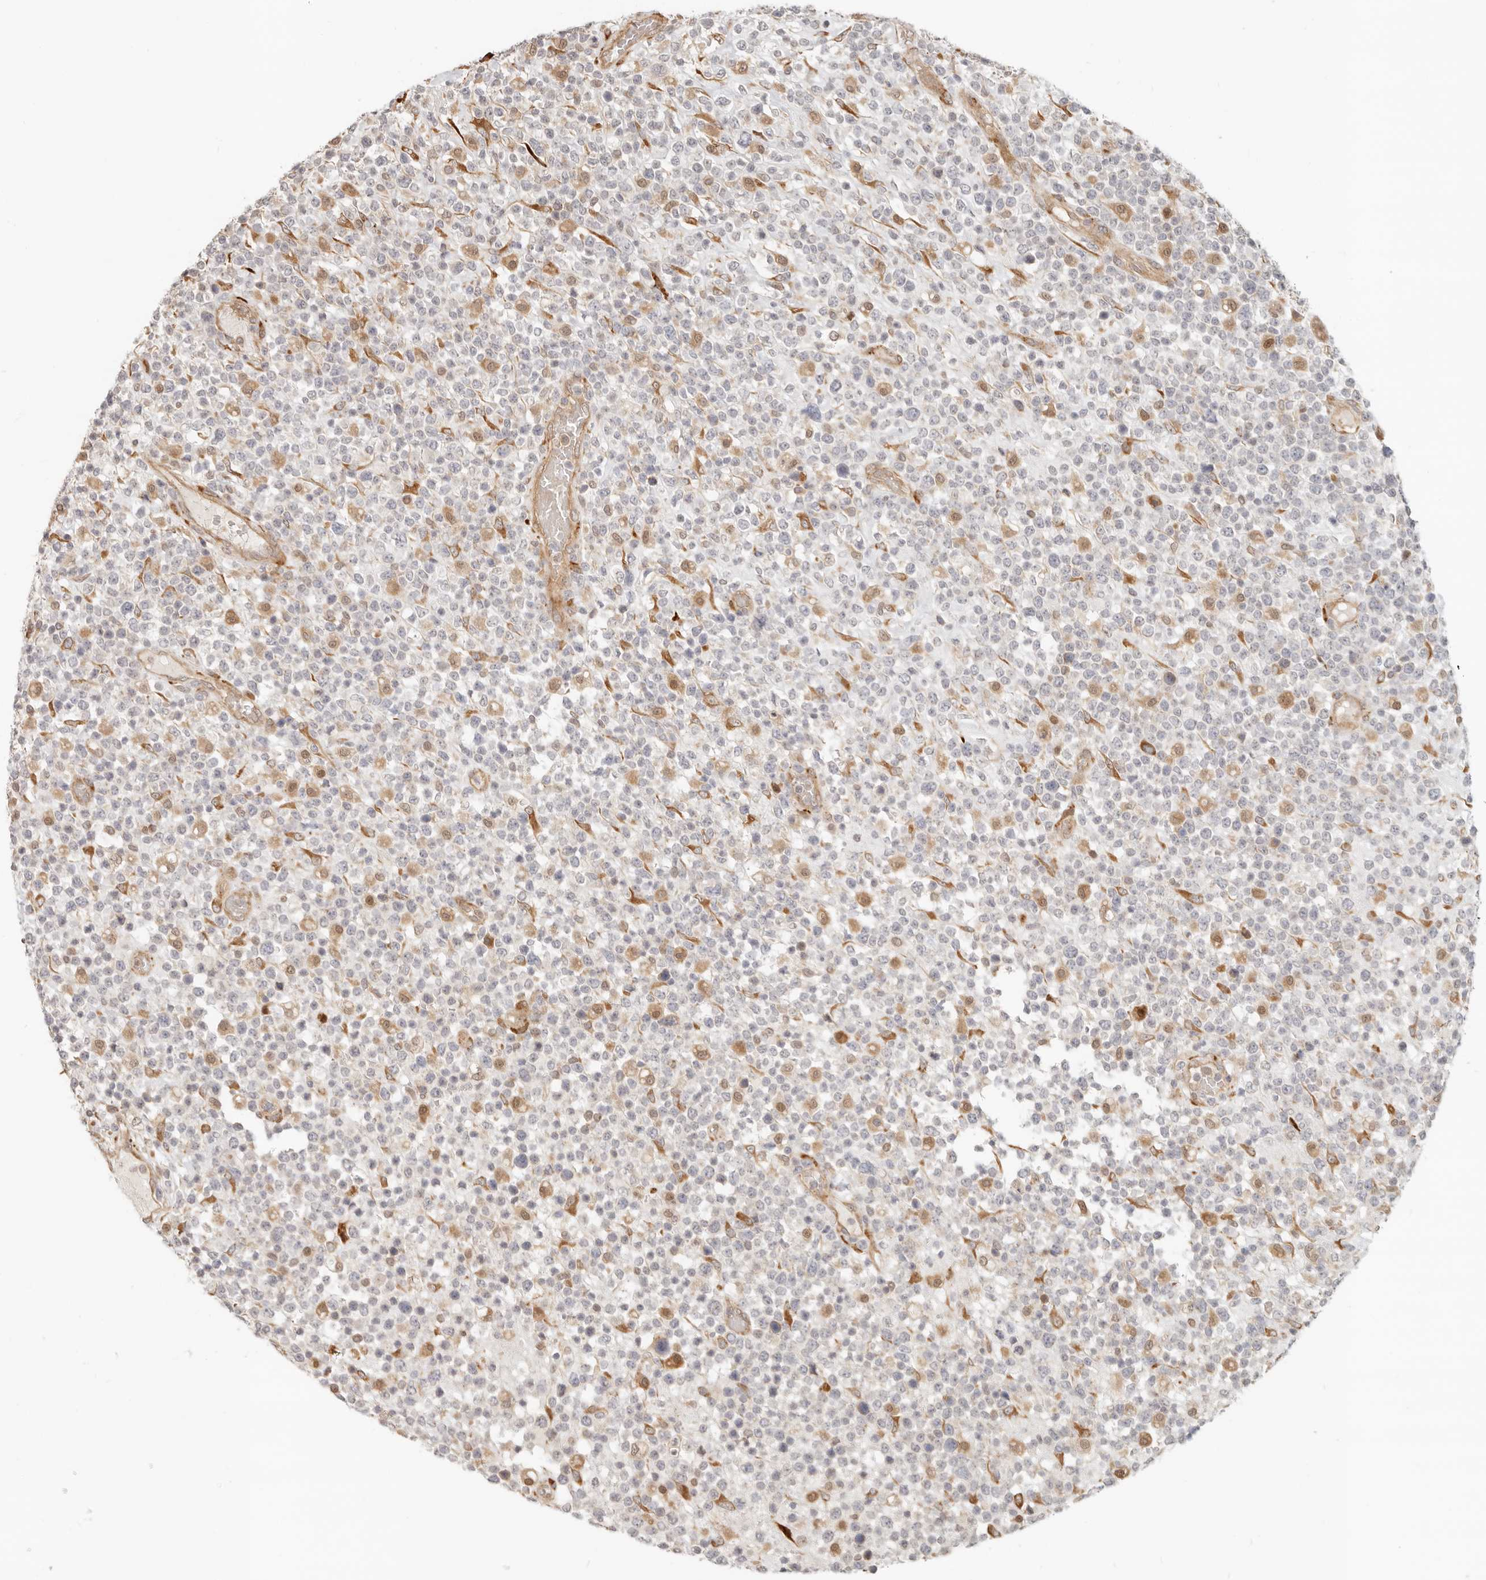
{"staining": {"intensity": "negative", "quantity": "none", "location": "none"}, "tissue": "lymphoma", "cell_type": "Tumor cells", "image_type": "cancer", "snomed": [{"axis": "morphology", "description": "Malignant lymphoma, non-Hodgkin's type, High grade"}, {"axis": "topography", "description": "Colon"}], "caption": "The histopathology image demonstrates no significant staining in tumor cells of lymphoma.", "gene": "TUFT1", "patient": {"sex": "female", "age": 53}}